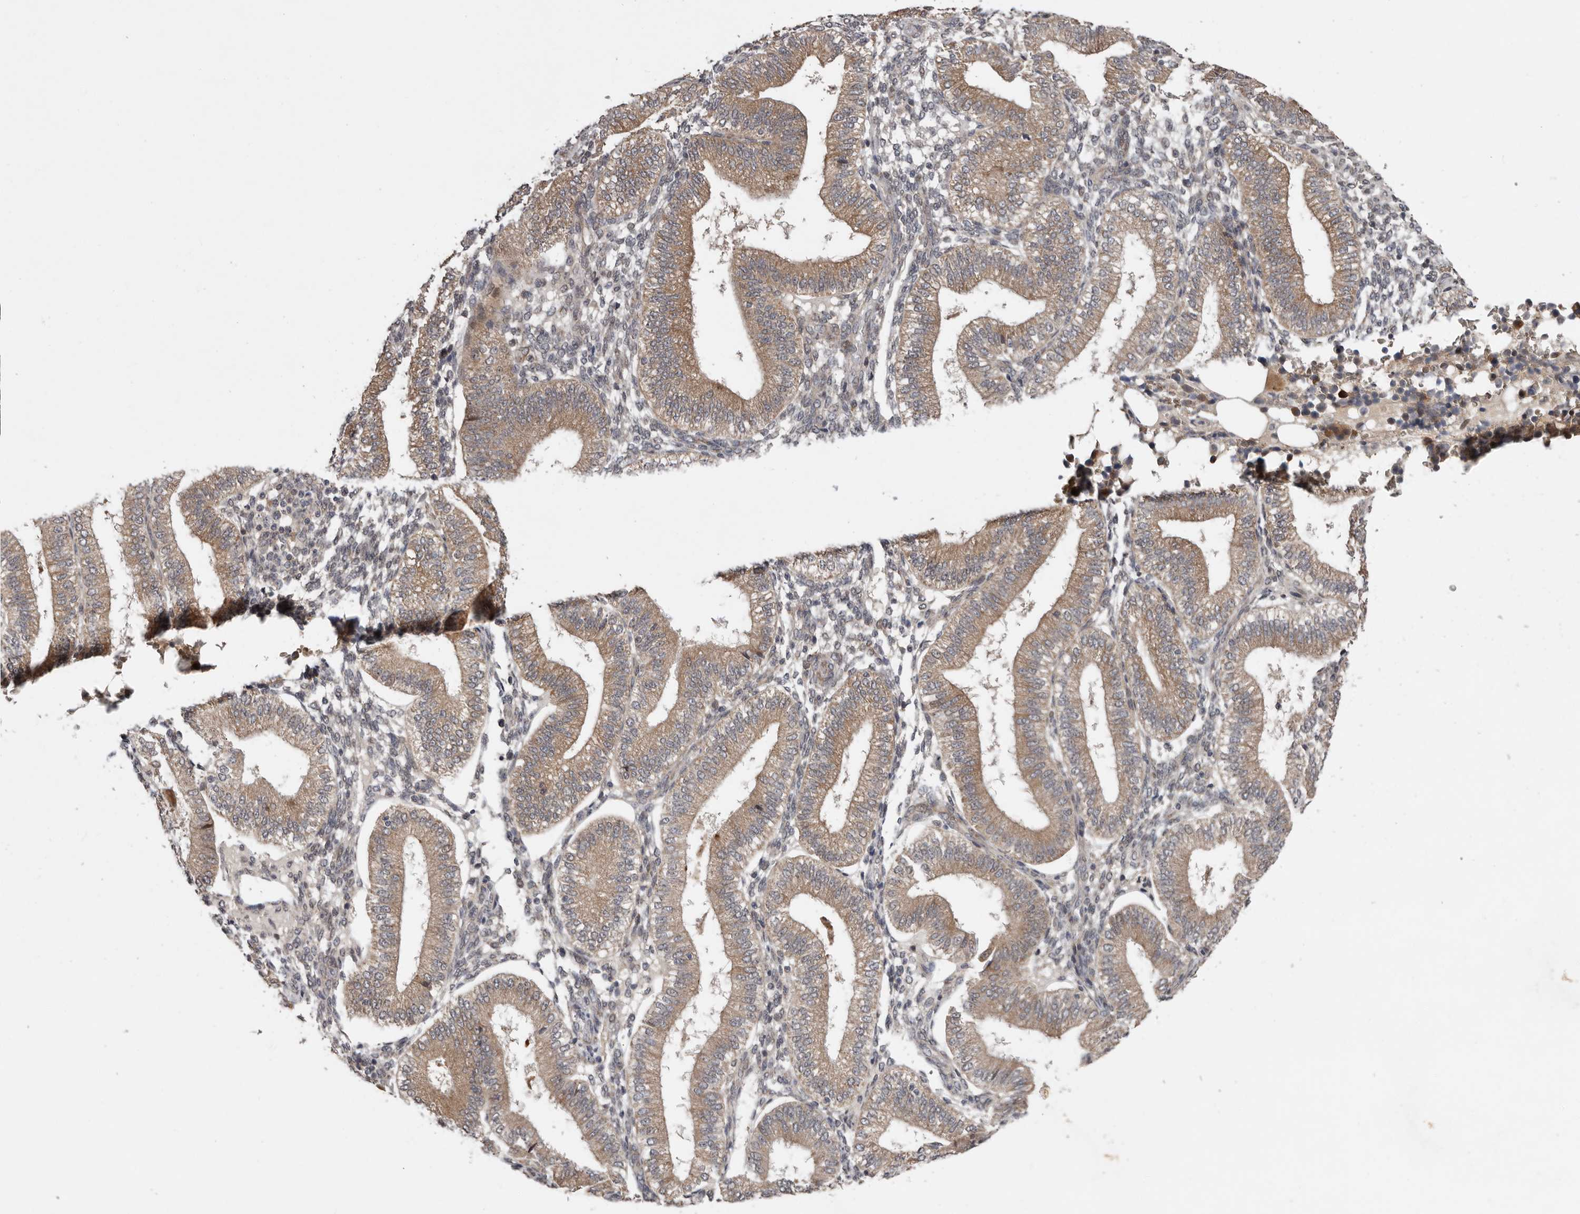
{"staining": {"intensity": "weak", "quantity": "<25%", "location": "cytoplasmic/membranous"}, "tissue": "endometrium", "cell_type": "Cells in endometrial stroma", "image_type": "normal", "snomed": [{"axis": "morphology", "description": "Normal tissue, NOS"}, {"axis": "topography", "description": "Endometrium"}], "caption": "IHC of normal human endometrium shows no staining in cells in endometrial stroma.", "gene": "CHML", "patient": {"sex": "female", "age": 39}}